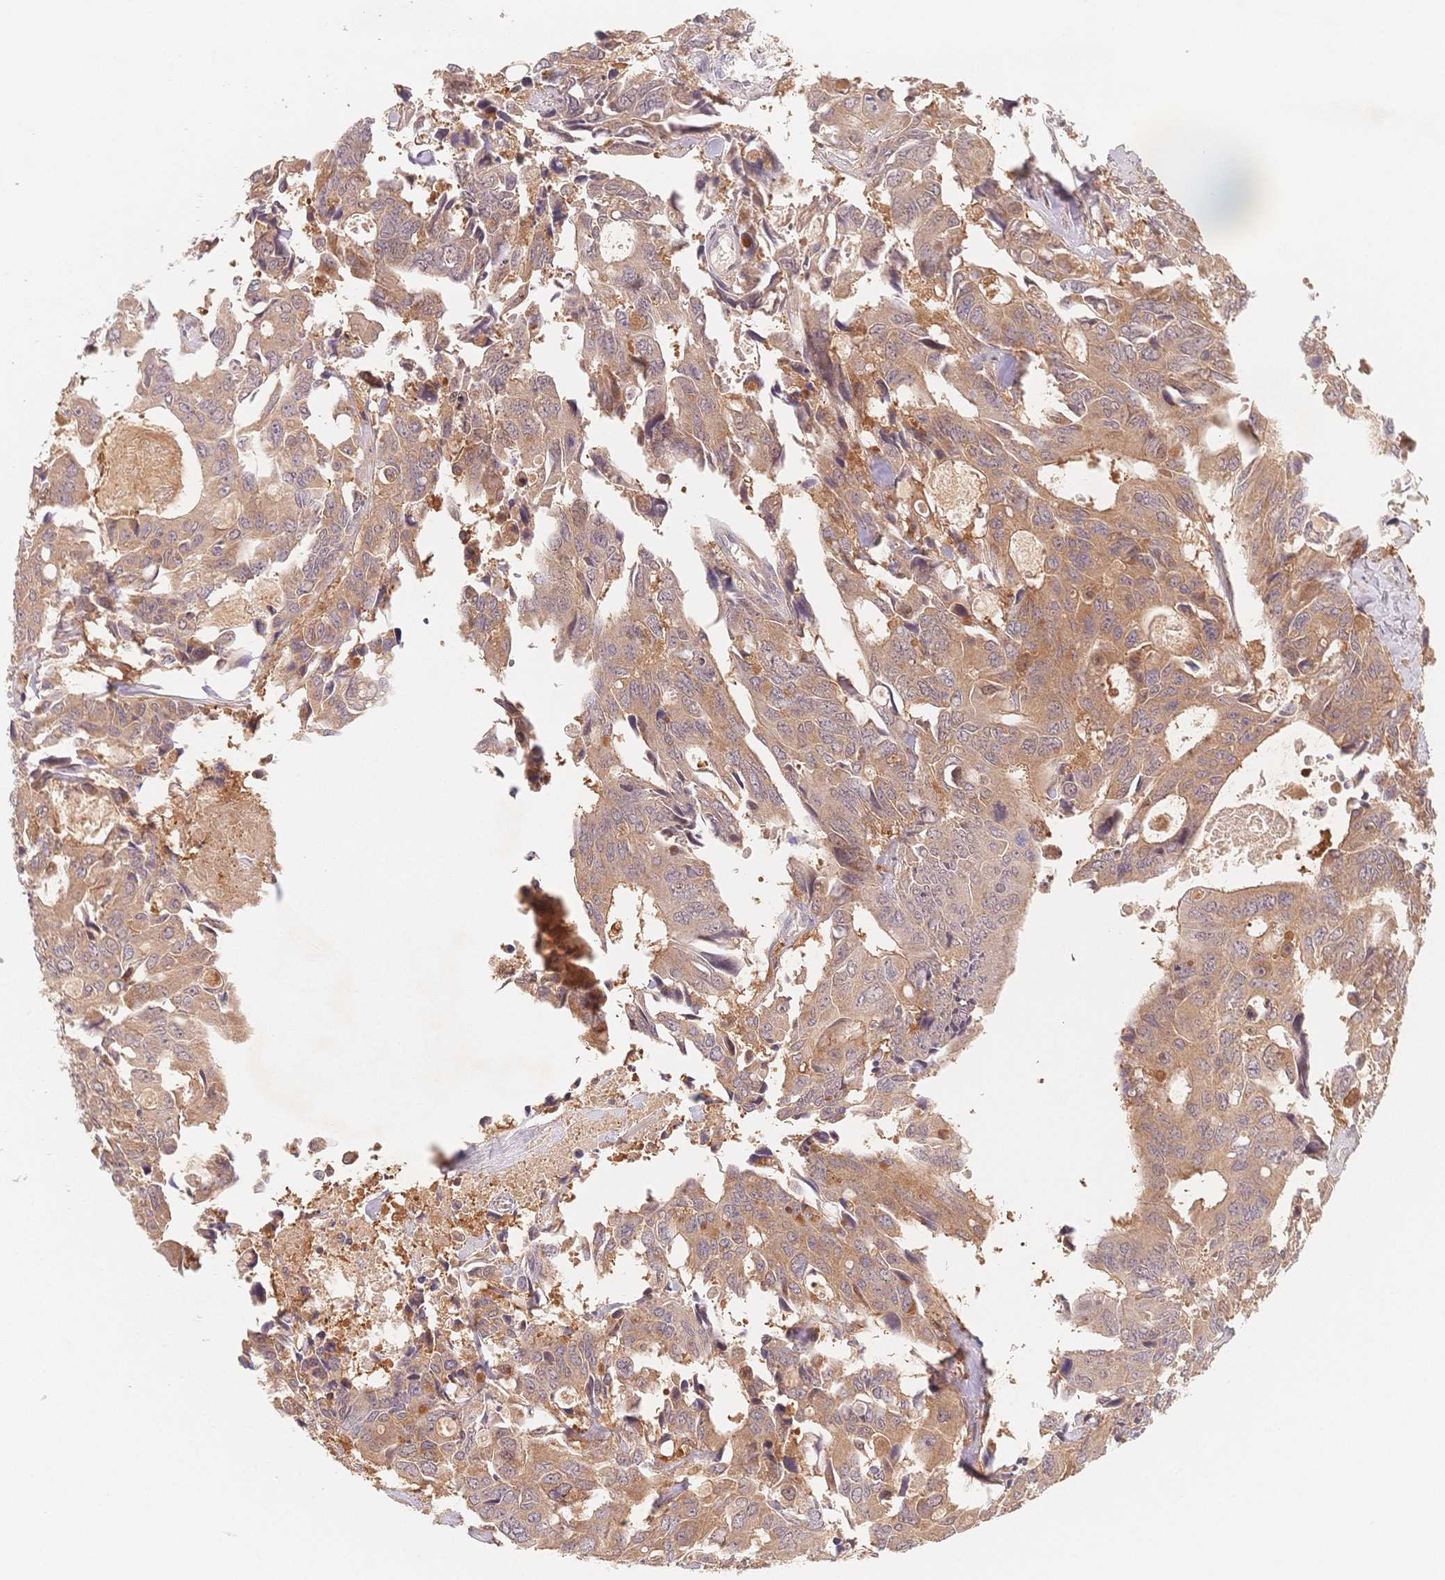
{"staining": {"intensity": "moderate", "quantity": ">75%", "location": "cytoplasmic/membranous"}, "tissue": "colorectal cancer", "cell_type": "Tumor cells", "image_type": "cancer", "snomed": [{"axis": "morphology", "description": "Adenocarcinoma, NOS"}, {"axis": "topography", "description": "Rectum"}], "caption": "The photomicrograph demonstrates staining of adenocarcinoma (colorectal), revealing moderate cytoplasmic/membranous protein positivity (brown color) within tumor cells.", "gene": "C12orf75", "patient": {"sex": "male", "age": 76}}